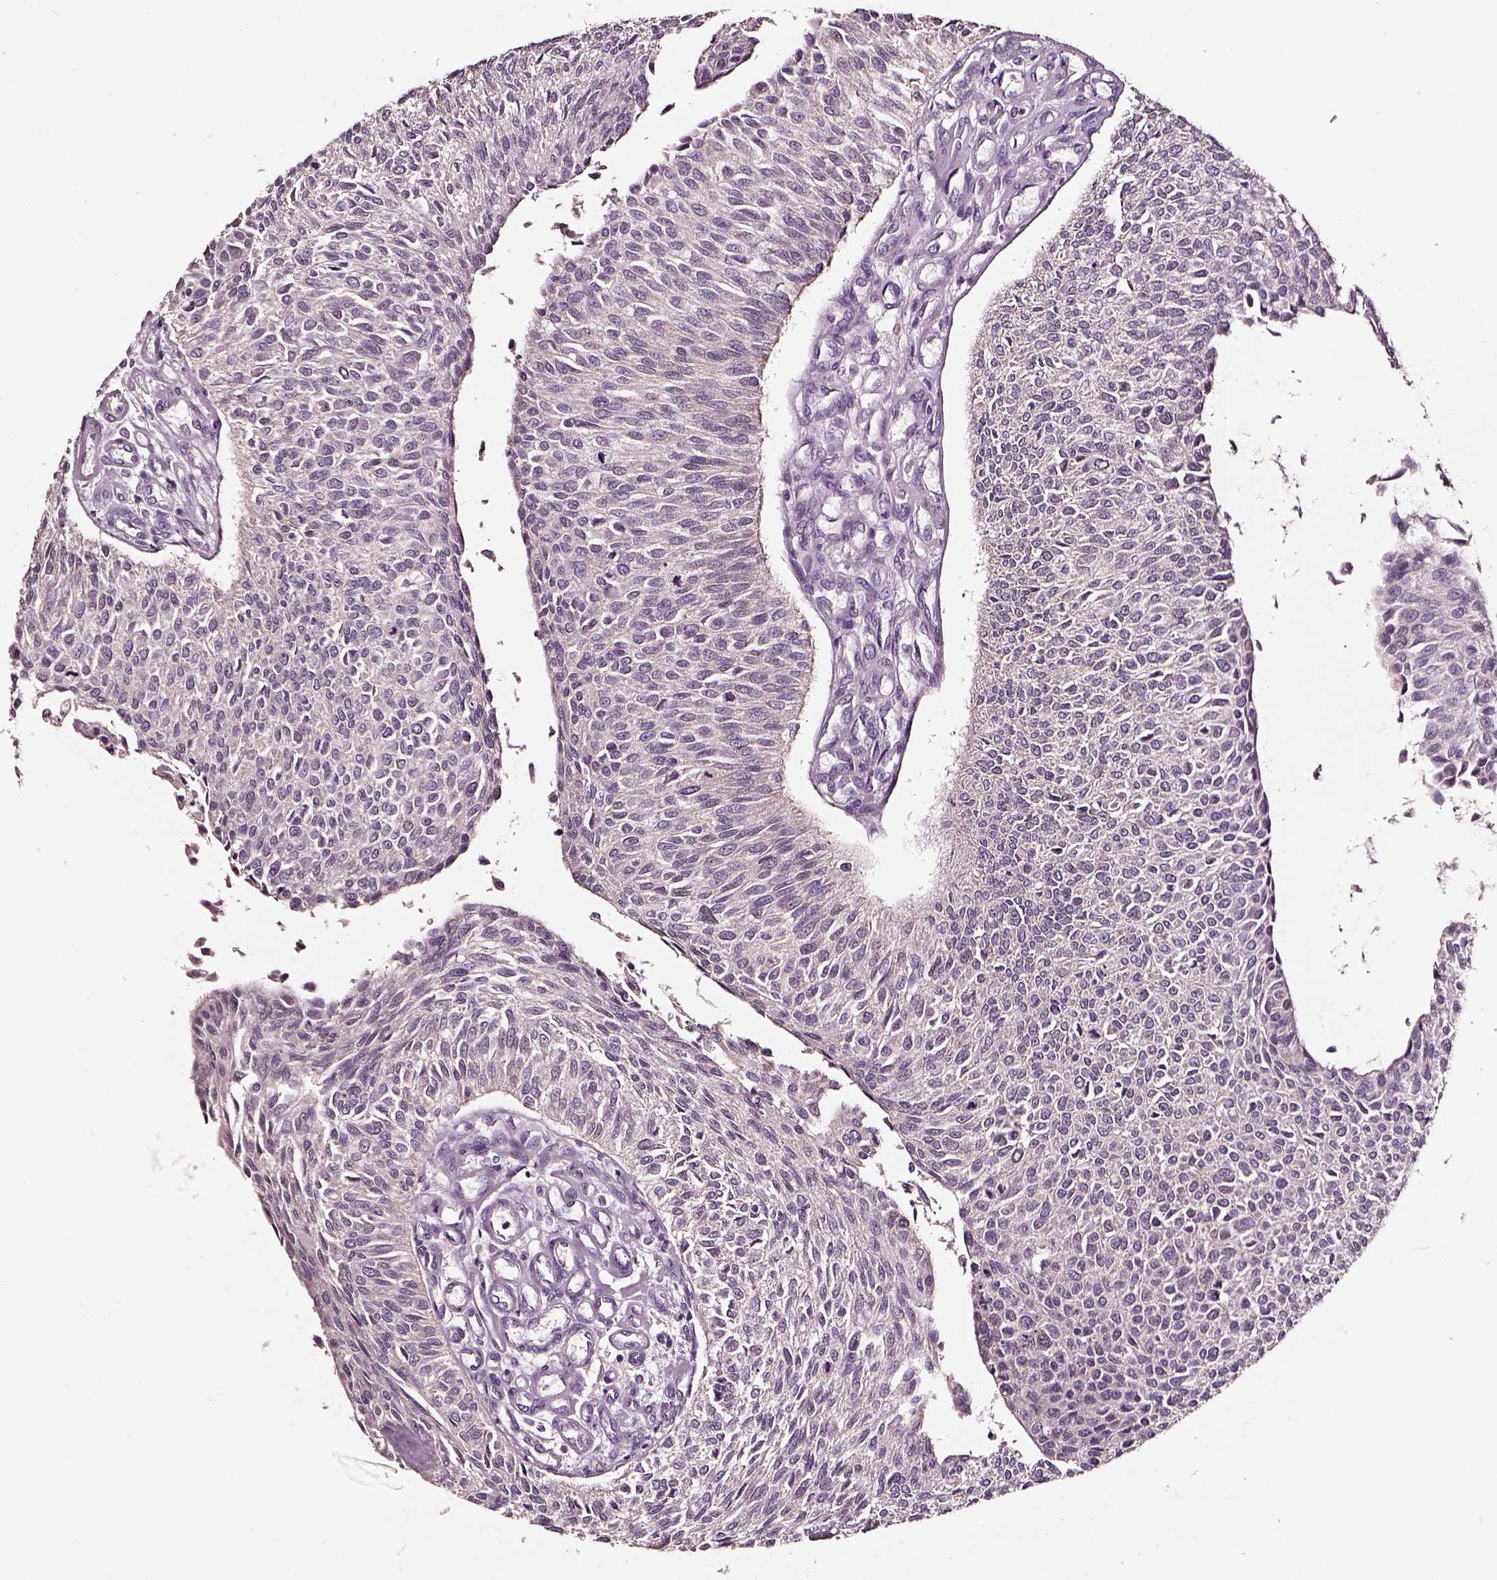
{"staining": {"intensity": "negative", "quantity": "none", "location": "none"}, "tissue": "urothelial cancer", "cell_type": "Tumor cells", "image_type": "cancer", "snomed": [{"axis": "morphology", "description": "Urothelial carcinoma, NOS"}, {"axis": "topography", "description": "Urinary bladder"}], "caption": "Tumor cells are negative for brown protein staining in urothelial cancer.", "gene": "AADAT", "patient": {"sex": "male", "age": 55}}